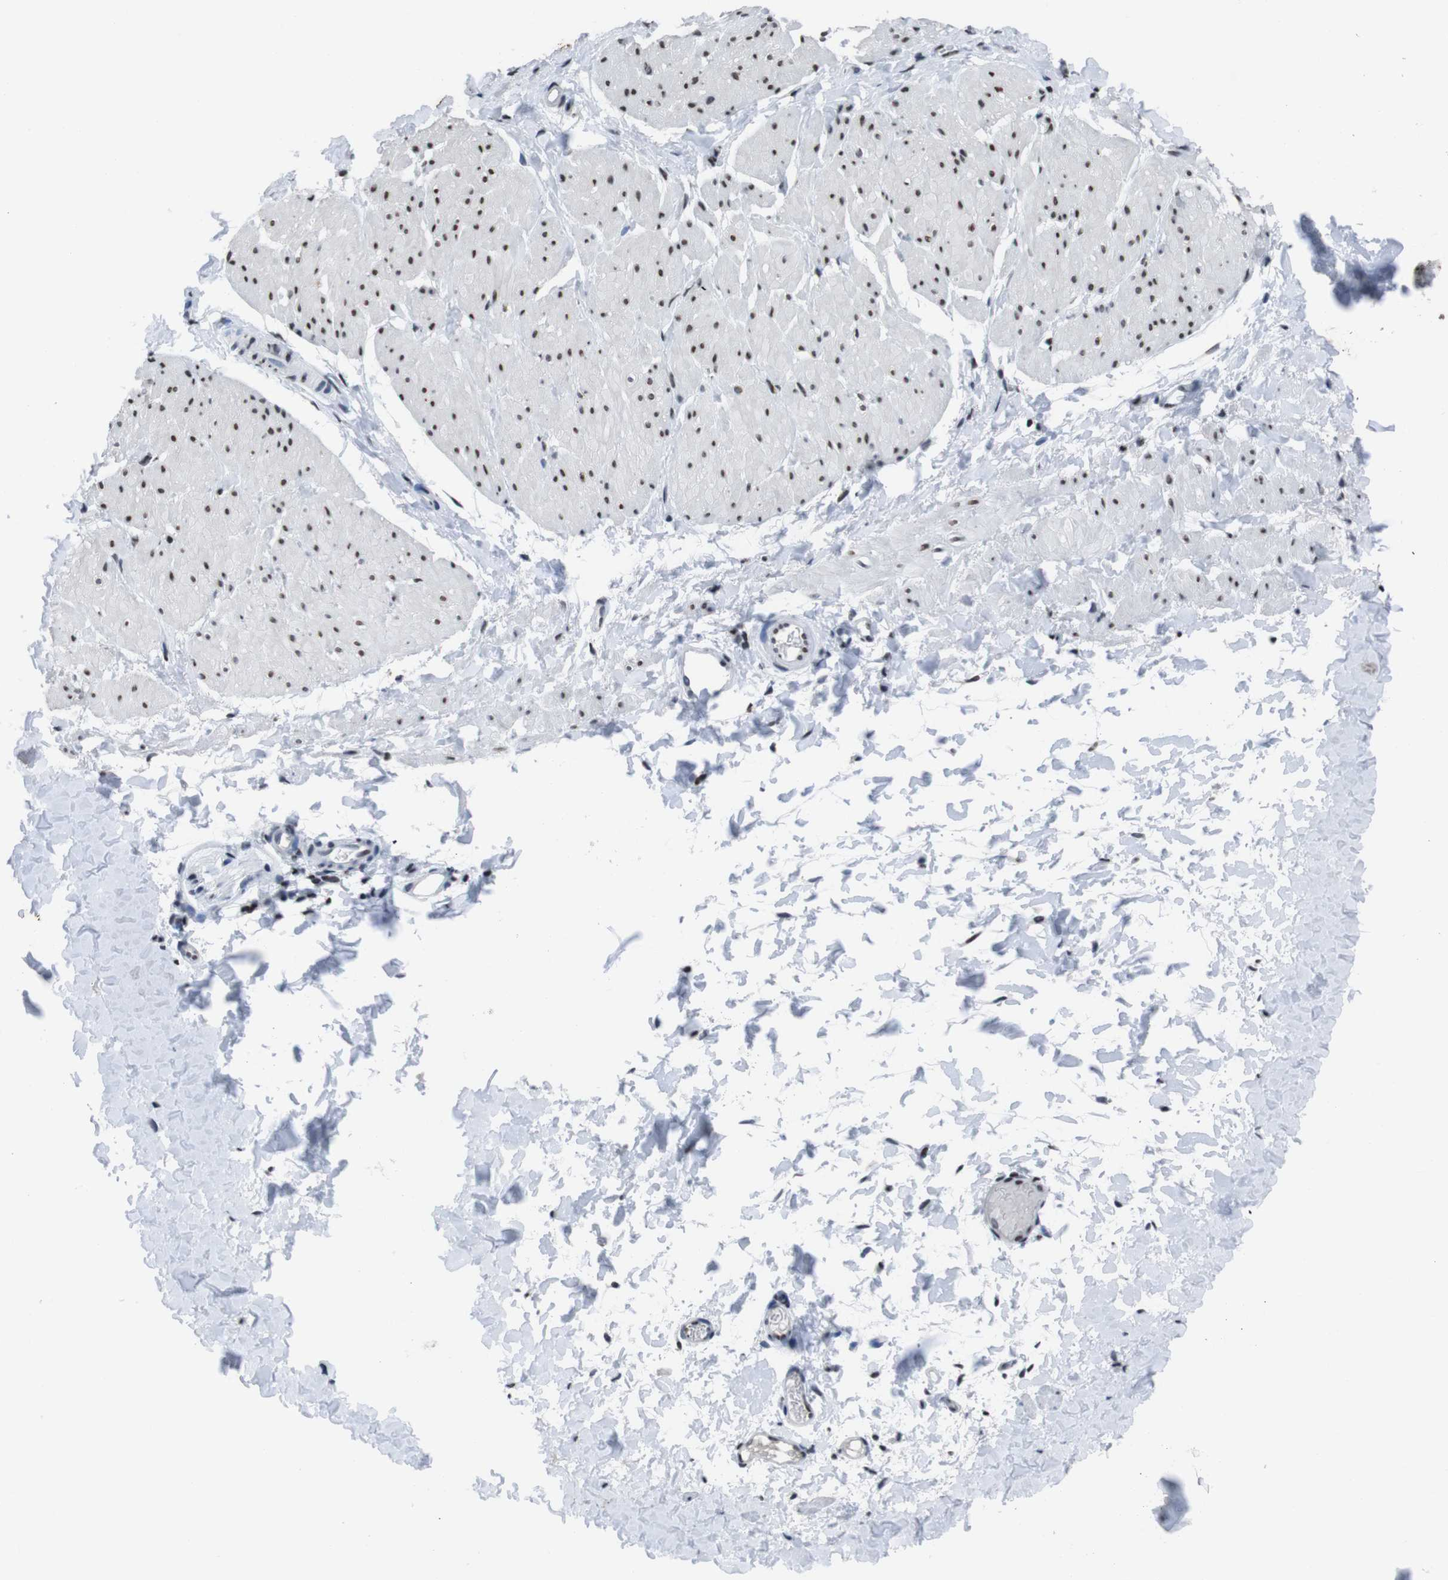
{"staining": {"intensity": "strong", "quantity": "25%-75%", "location": "nuclear"}, "tissue": "smooth muscle", "cell_type": "Smooth muscle cells", "image_type": "normal", "snomed": [{"axis": "morphology", "description": "Normal tissue, NOS"}, {"axis": "topography", "description": "Smooth muscle"}], "caption": "A brown stain shows strong nuclear staining of a protein in smooth muscle cells of benign human smooth muscle. Using DAB (3,3'-diaminobenzidine) (brown) and hematoxylin (blue) stains, captured at high magnification using brightfield microscopy.", "gene": "PIP4P2", "patient": {"sex": "male", "age": 16}}